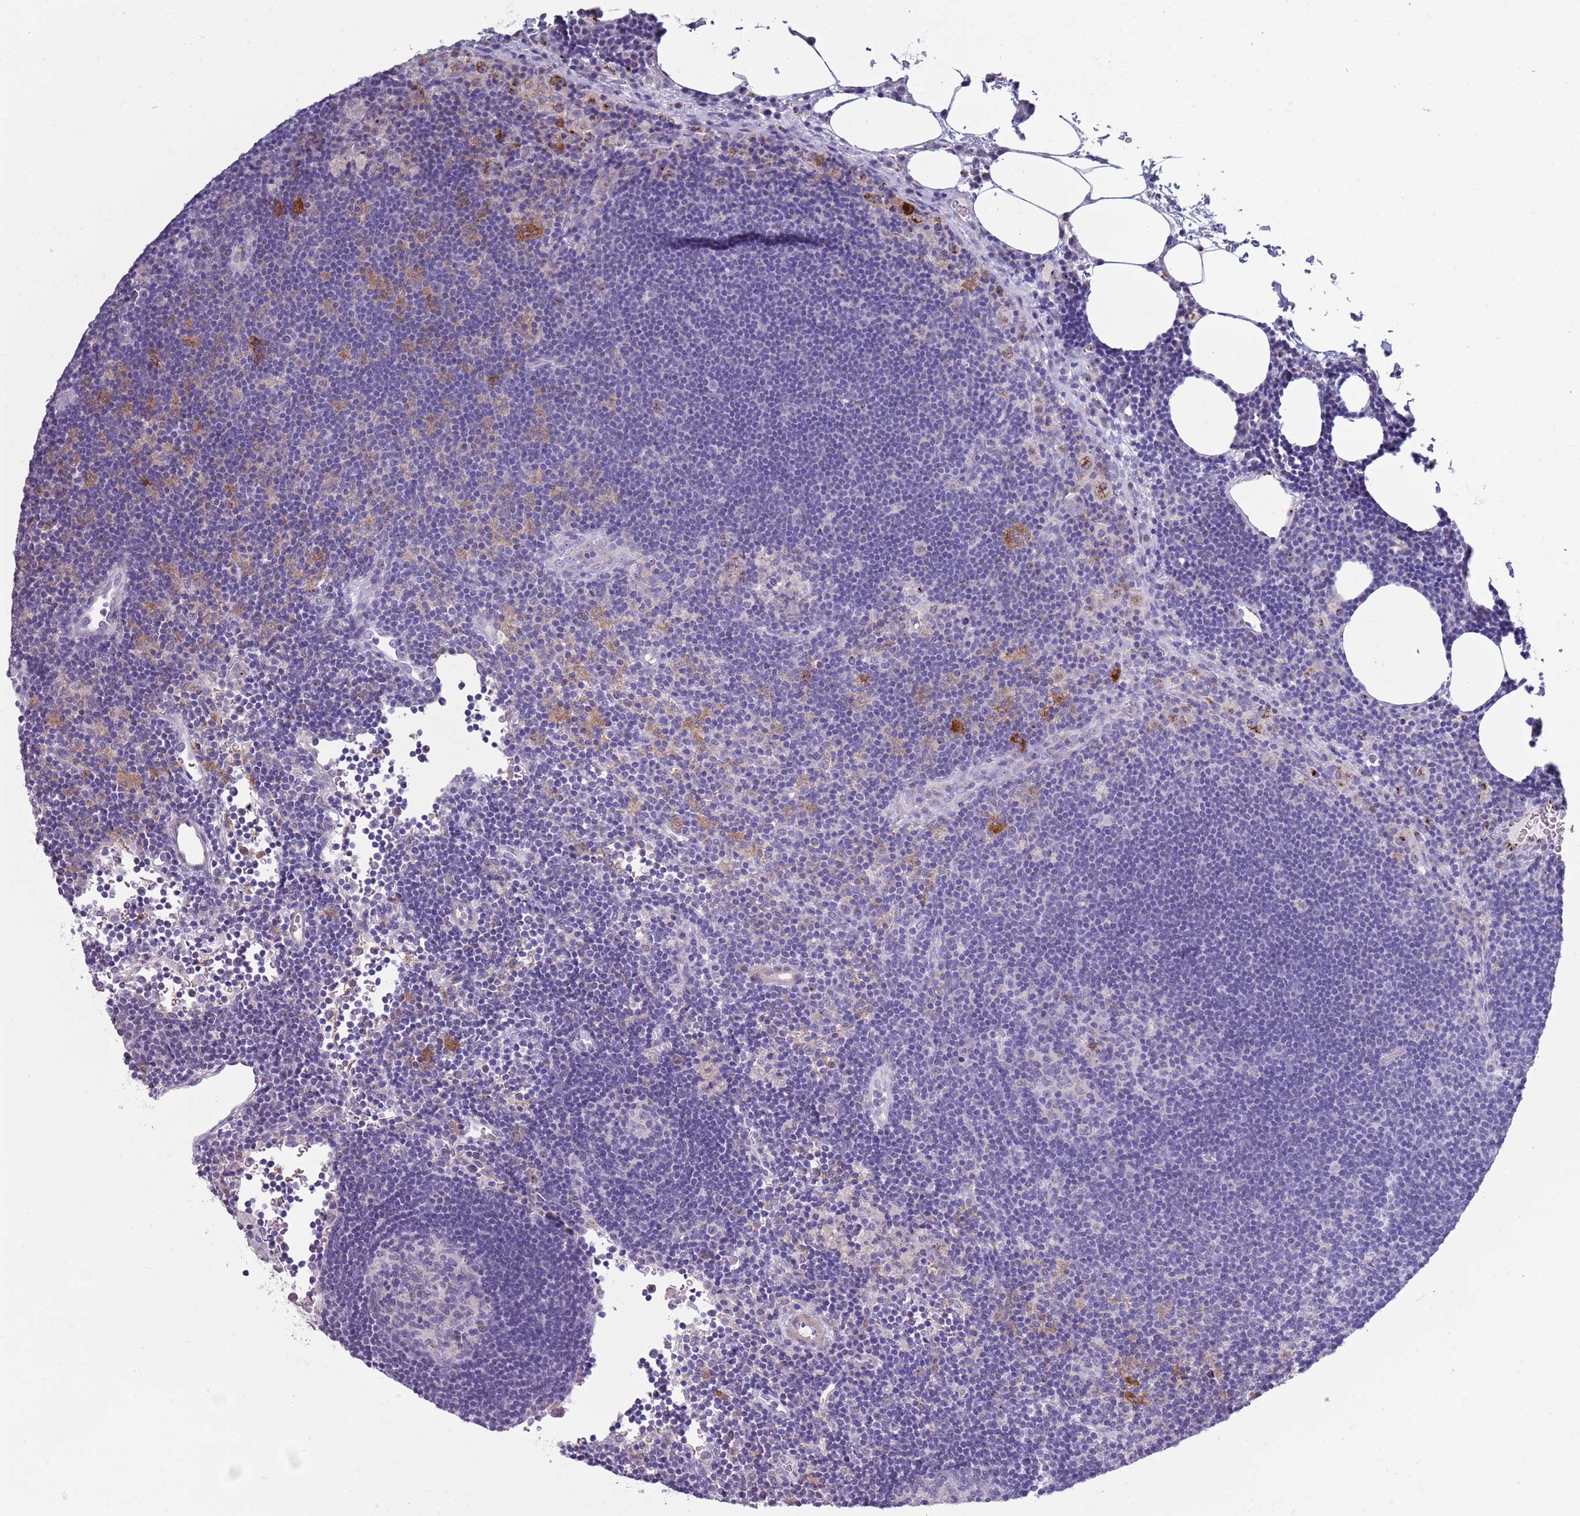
{"staining": {"intensity": "negative", "quantity": "none", "location": "none"}, "tissue": "lymph node", "cell_type": "Germinal center cells", "image_type": "normal", "snomed": [{"axis": "morphology", "description": "Normal tissue, NOS"}, {"axis": "topography", "description": "Lymph node"}], "caption": "Protein analysis of benign lymph node demonstrates no significant expression in germinal center cells. Brightfield microscopy of IHC stained with DAB (brown) and hematoxylin (blue), captured at high magnification.", "gene": "ACSBG1", "patient": {"sex": "male", "age": 62}}